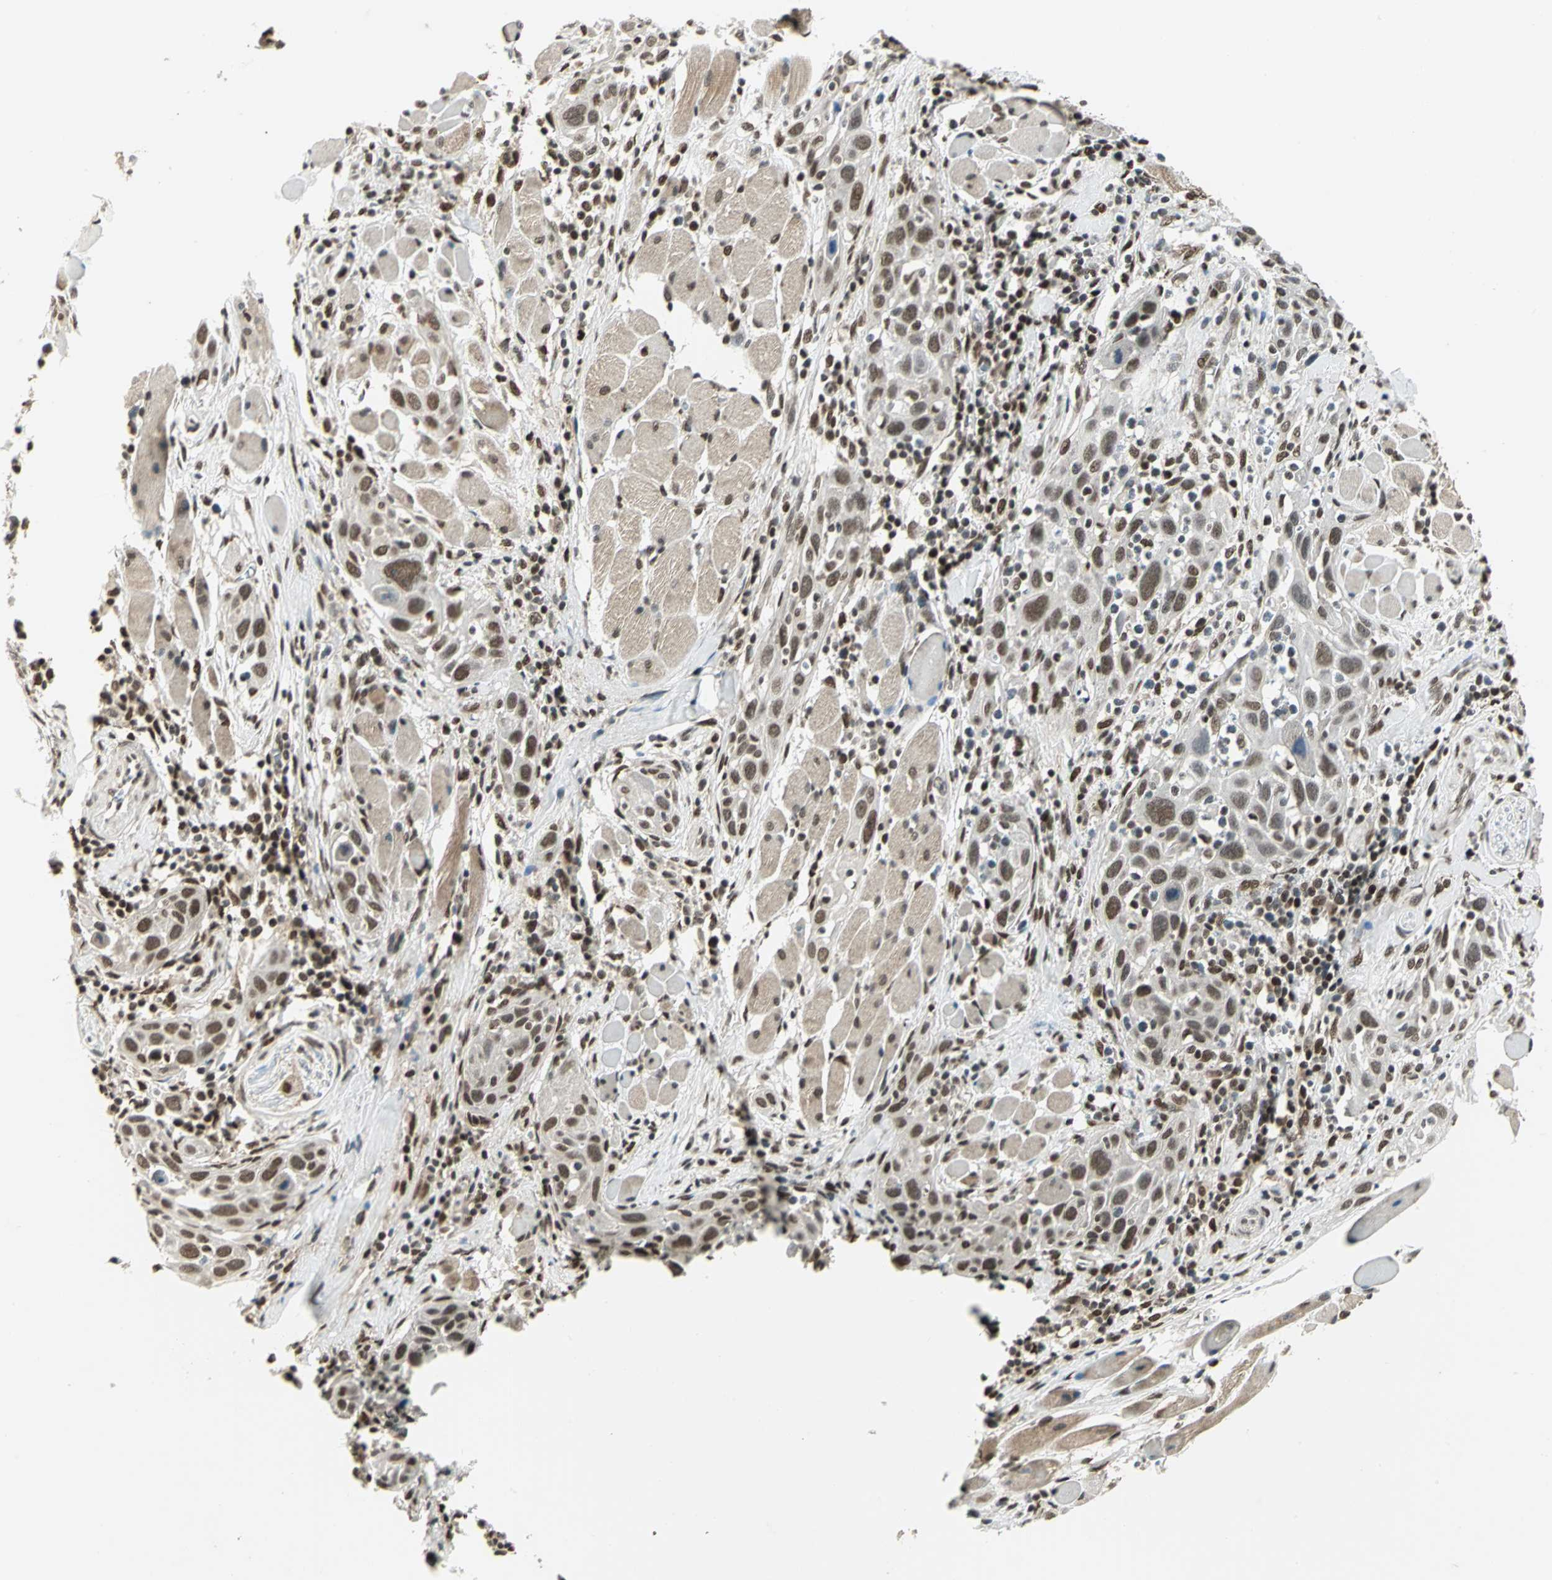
{"staining": {"intensity": "strong", "quantity": ">75%", "location": "nuclear"}, "tissue": "head and neck cancer", "cell_type": "Tumor cells", "image_type": "cancer", "snomed": [{"axis": "morphology", "description": "Squamous cell carcinoma, NOS"}, {"axis": "topography", "description": "Oral tissue"}, {"axis": "topography", "description": "Head-Neck"}], "caption": "Brown immunohistochemical staining in human head and neck cancer exhibits strong nuclear positivity in approximately >75% of tumor cells.", "gene": "RAD17", "patient": {"sex": "female", "age": 50}}